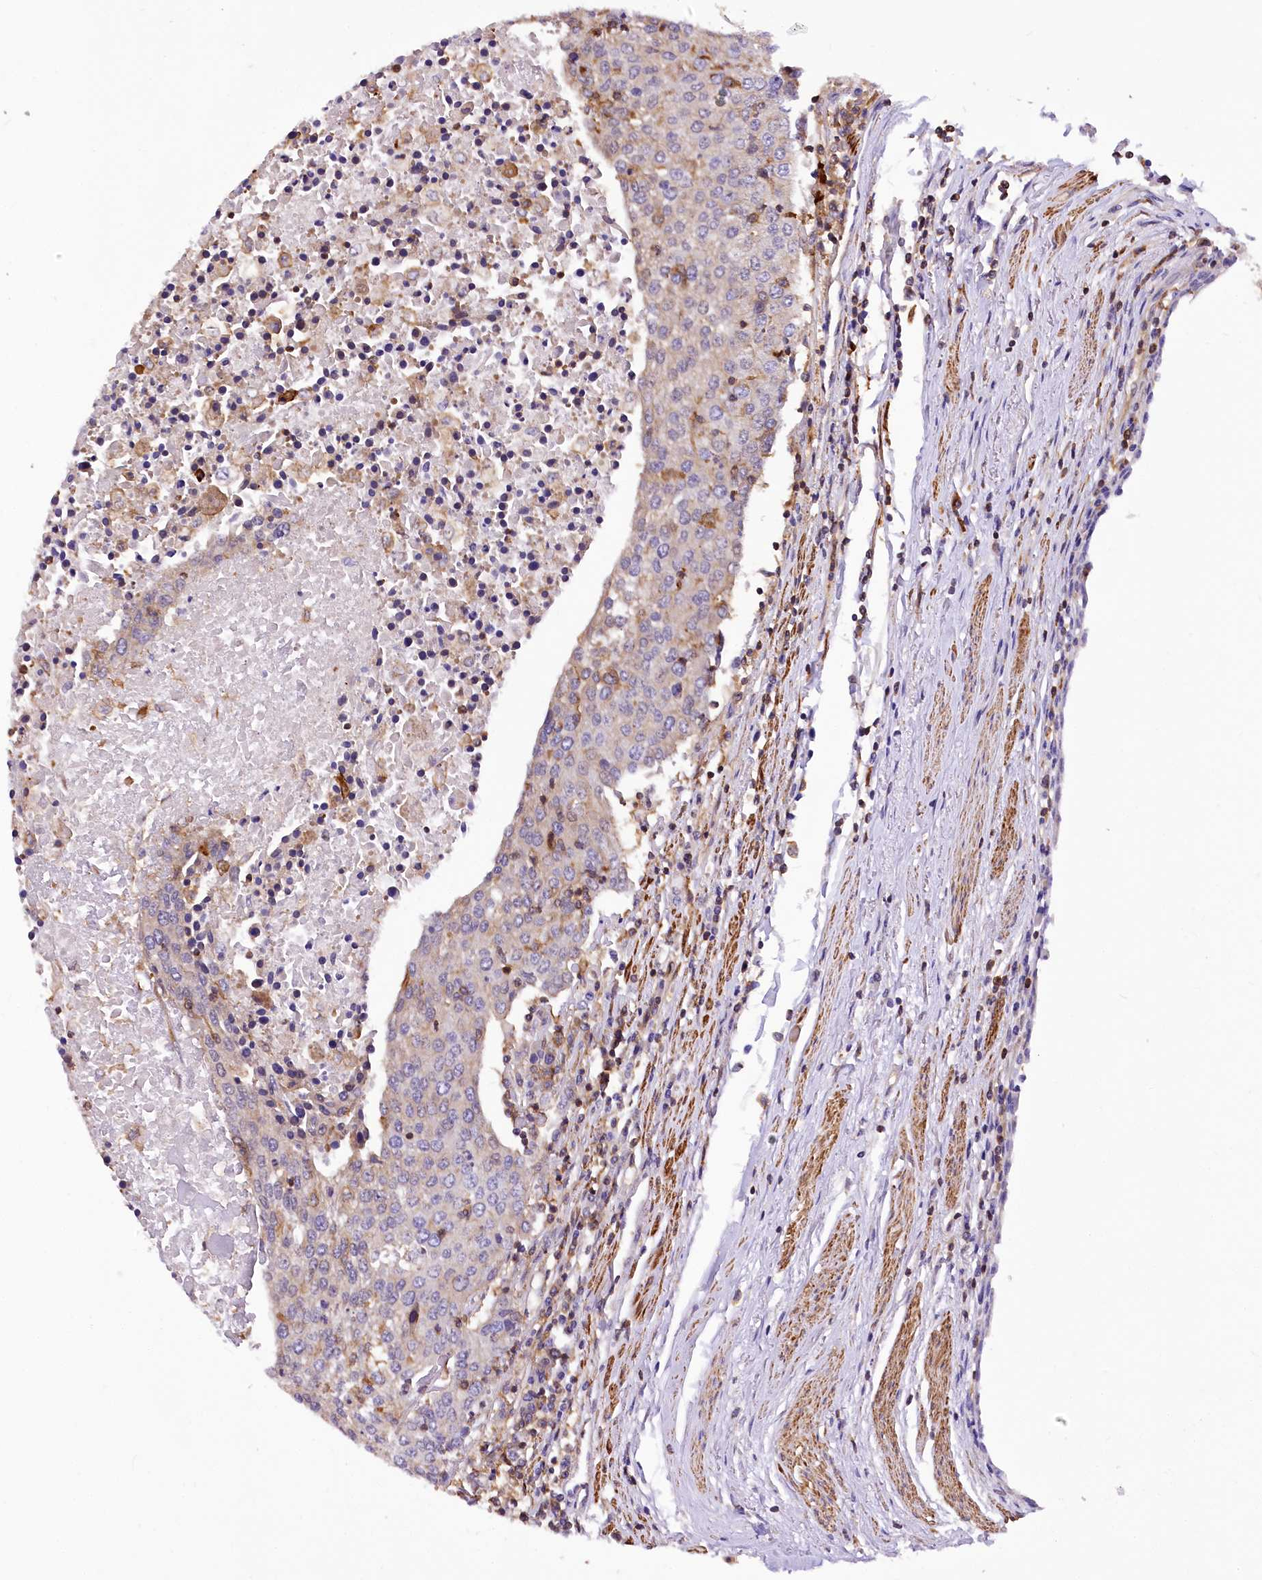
{"staining": {"intensity": "negative", "quantity": "none", "location": "none"}, "tissue": "urothelial cancer", "cell_type": "Tumor cells", "image_type": "cancer", "snomed": [{"axis": "morphology", "description": "Urothelial carcinoma, High grade"}, {"axis": "topography", "description": "Urinary bladder"}], "caption": "Urothelial cancer was stained to show a protein in brown. There is no significant positivity in tumor cells.", "gene": "DPP3", "patient": {"sex": "female", "age": 85}}